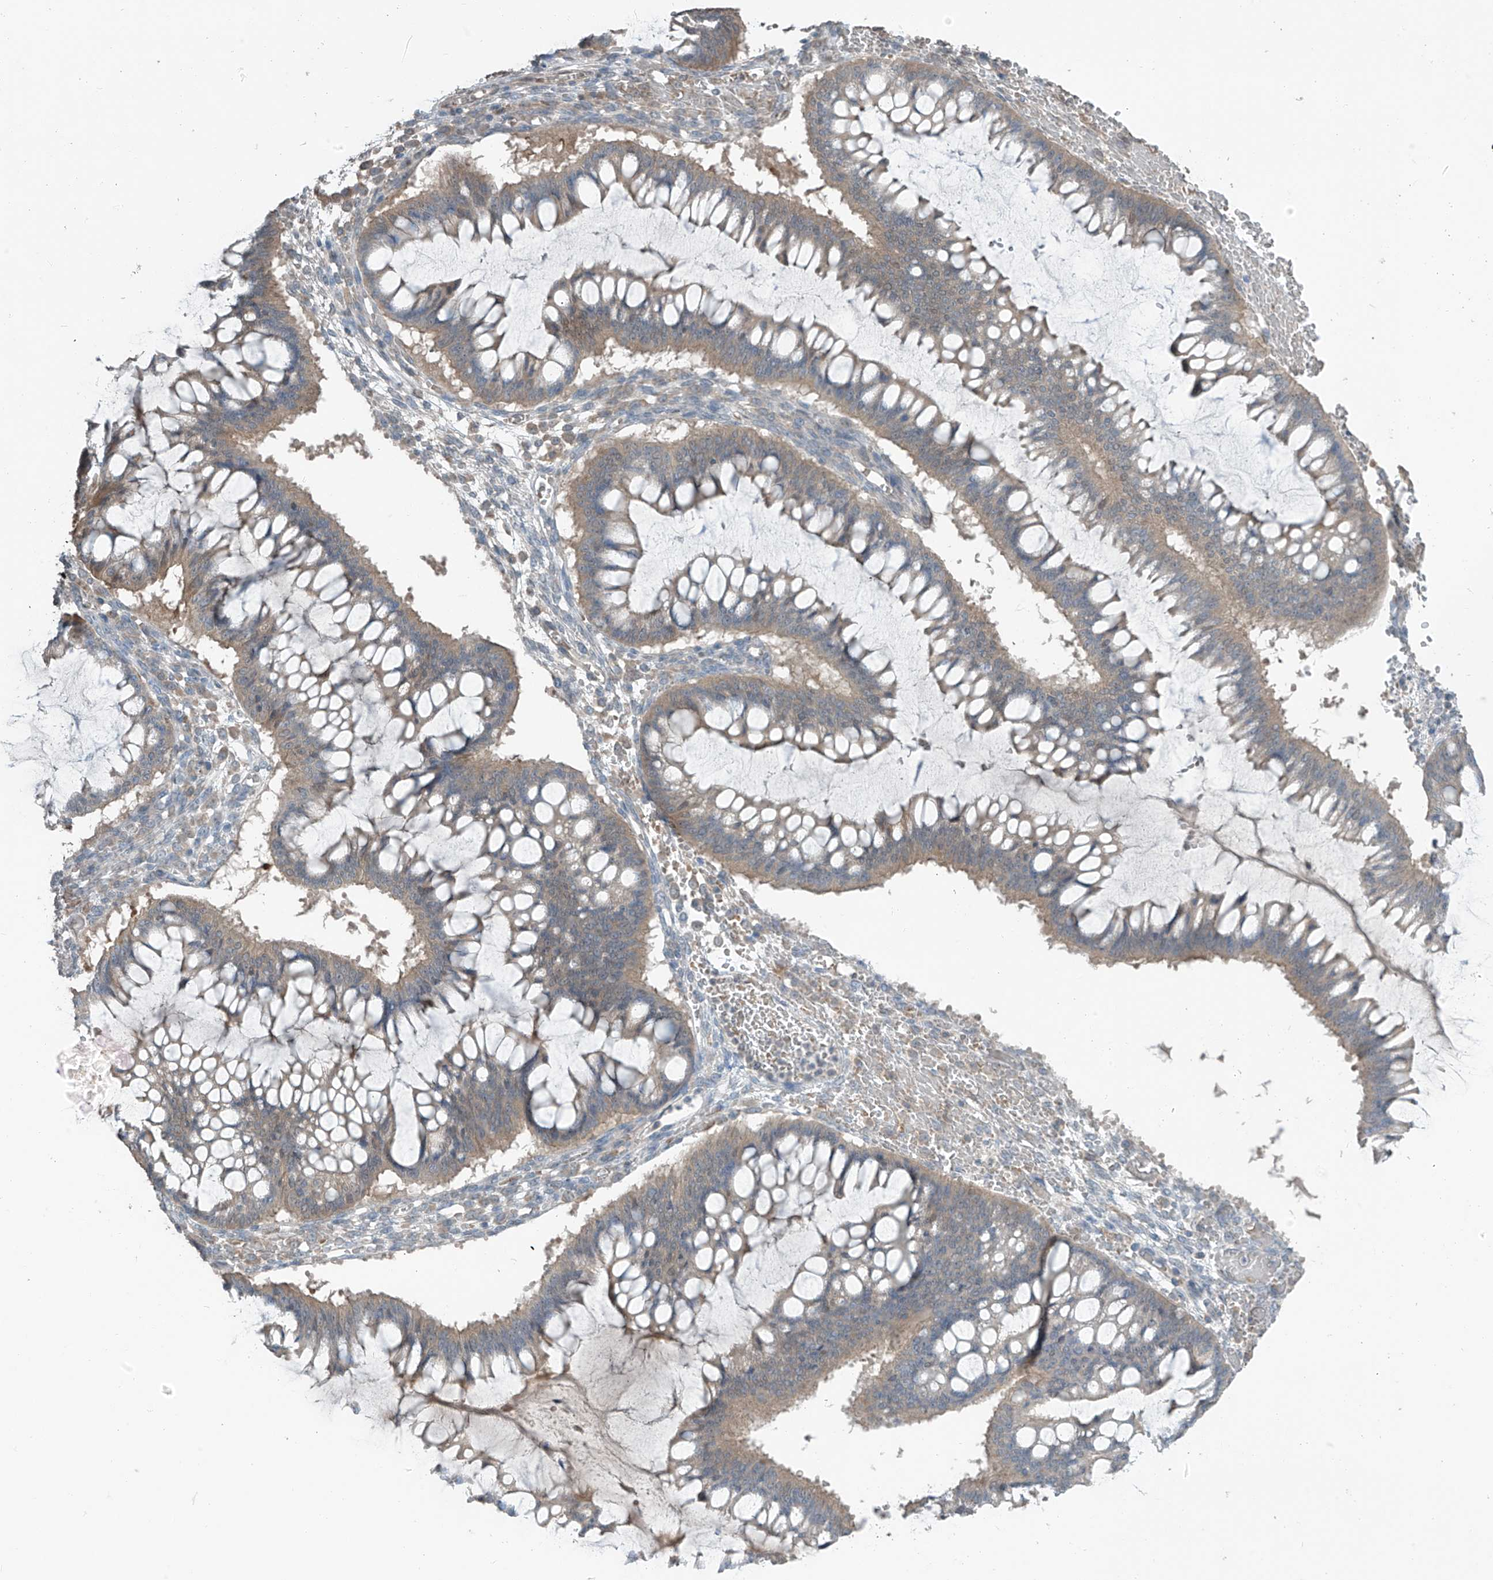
{"staining": {"intensity": "weak", "quantity": "25%-75%", "location": "cytoplasmic/membranous"}, "tissue": "ovarian cancer", "cell_type": "Tumor cells", "image_type": "cancer", "snomed": [{"axis": "morphology", "description": "Cystadenocarcinoma, mucinous, NOS"}, {"axis": "topography", "description": "Ovary"}], "caption": "Immunohistochemical staining of ovarian cancer (mucinous cystadenocarcinoma) demonstrates low levels of weak cytoplasmic/membranous protein positivity in about 25%-75% of tumor cells.", "gene": "HOXA11", "patient": {"sex": "female", "age": 73}}